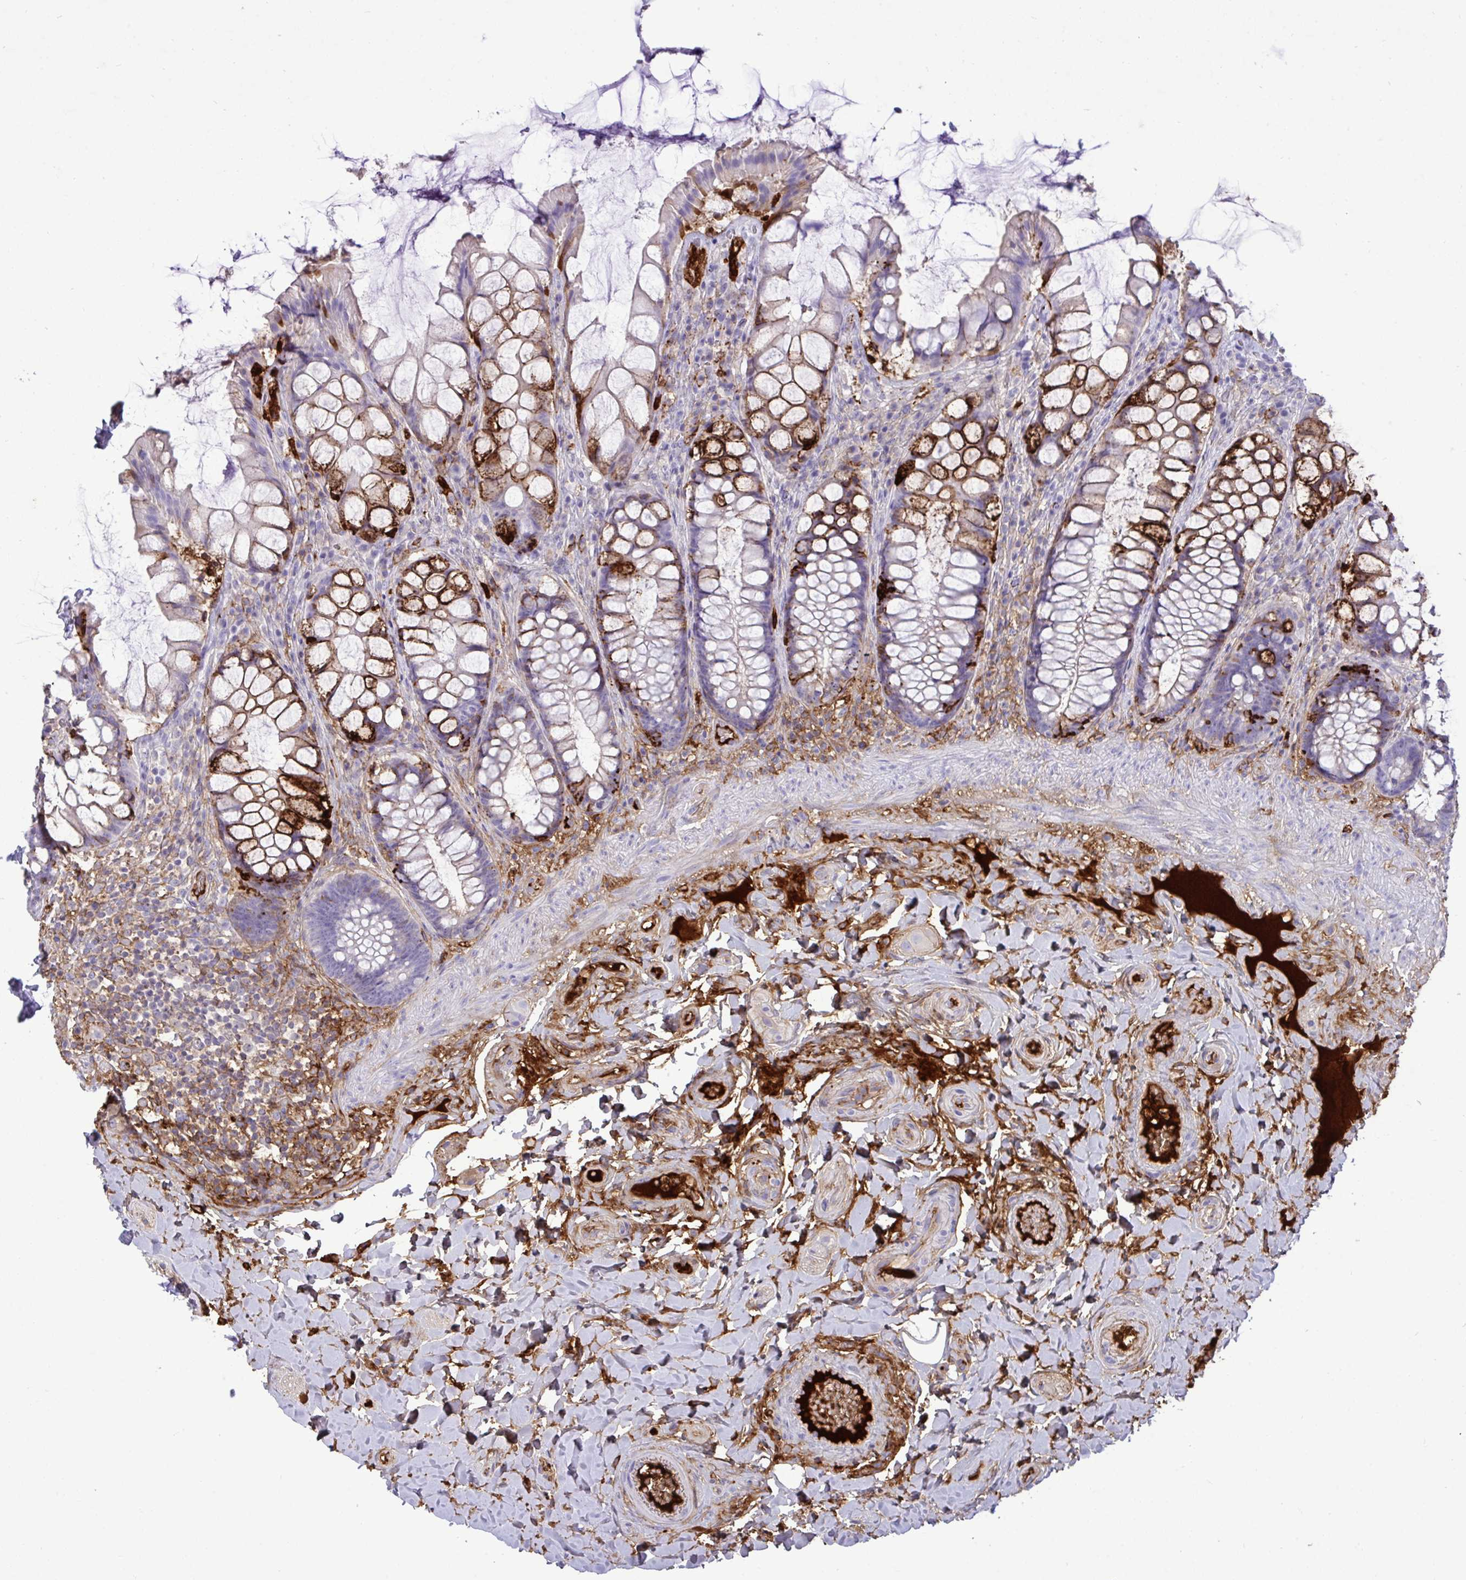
{"staining": {"intensity": "strong", "quantity": "<25%", "location": "cytoplasmic/membranous"}, "tissue": "rectum", "cell_type": "Glandular cells", "image_type": "normal", "snomed": [{"axis": "morphology", "description": "Normal tissue, NOS"}, {"axis": "topography", "description": "Rectum"}], "caption": "Immunohistochemistry (IHC) staining of benign rectum, which exhibits medium levels of strong cytoplasmic/membranous positivity in approximately <25% of glandular cells indicating strong cytoplasmic/membranous protein expression. The staining was performed using DAB (3,3'-diaminobenzidine) (brown) for protein detection and nuclei were counterstained in hematoxylin (blue).", "gene": "F2", "patient": {"sex": "female", "age": 58}}